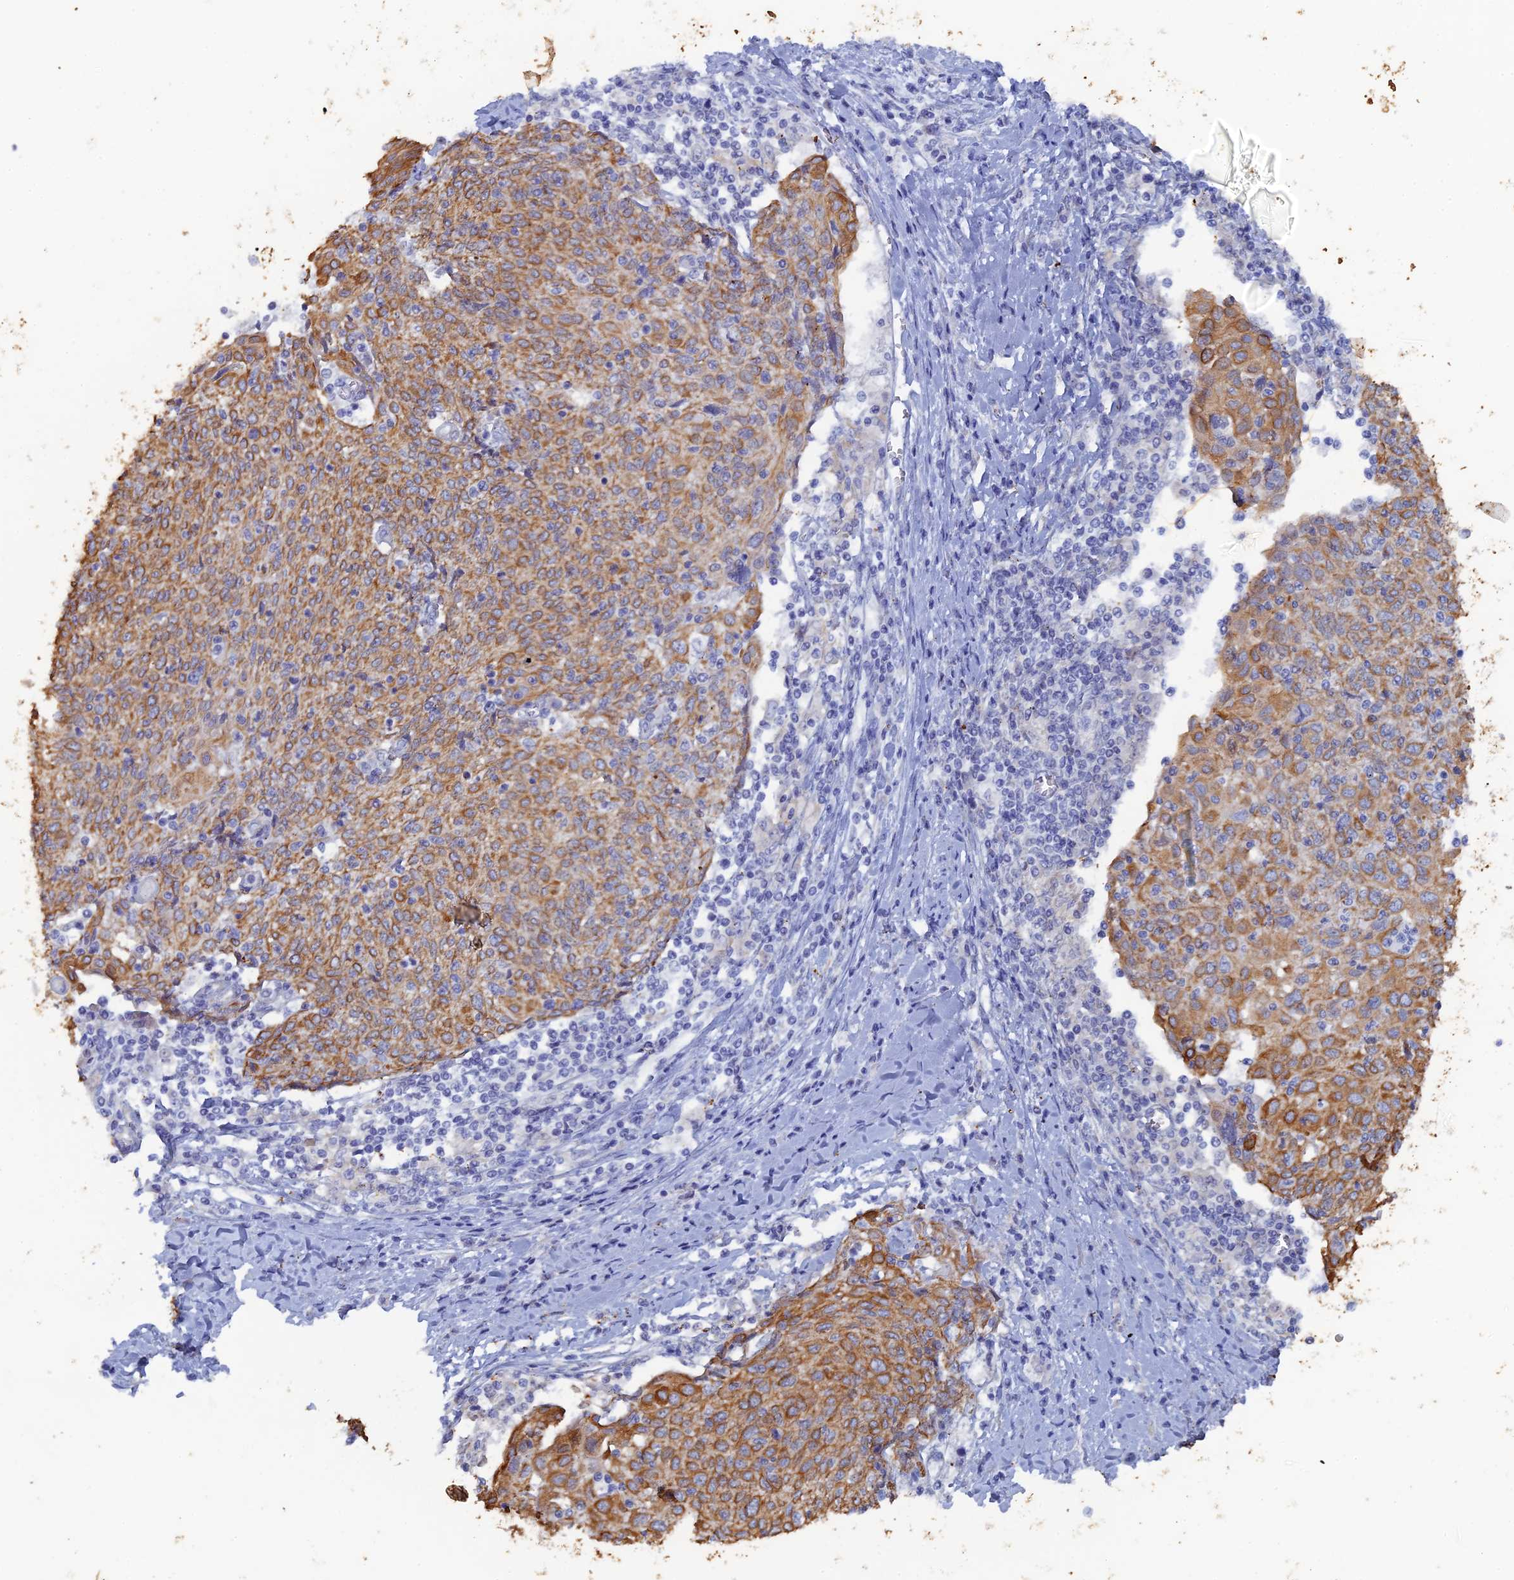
{"staining": {"intensity": "moderate", "quantity": ">75%", "location": "cytoplasmic/membranous"}, "tissue": "cervical cancer", "cell_type": "Tumor cells", "image_type": "cancer", "snomed": [{"axis": "morphology", "description": "Squamous cell carcinoma, NOS"}, {"axis": "topography", "description": "Cervix"}], "caption": "Immunohistochemistry (IHC) photomicrograph of neoplastic tissue: cervical cancer stained using IHC shows medium levels of moderate protein expression localized specifically in the cytoplasmic/membranous of tumor cells, appearing as a cytoplasmic/membranous brown color.", "gene": "SRFBP1", "patient": {"sex": "female", "age": 52}}